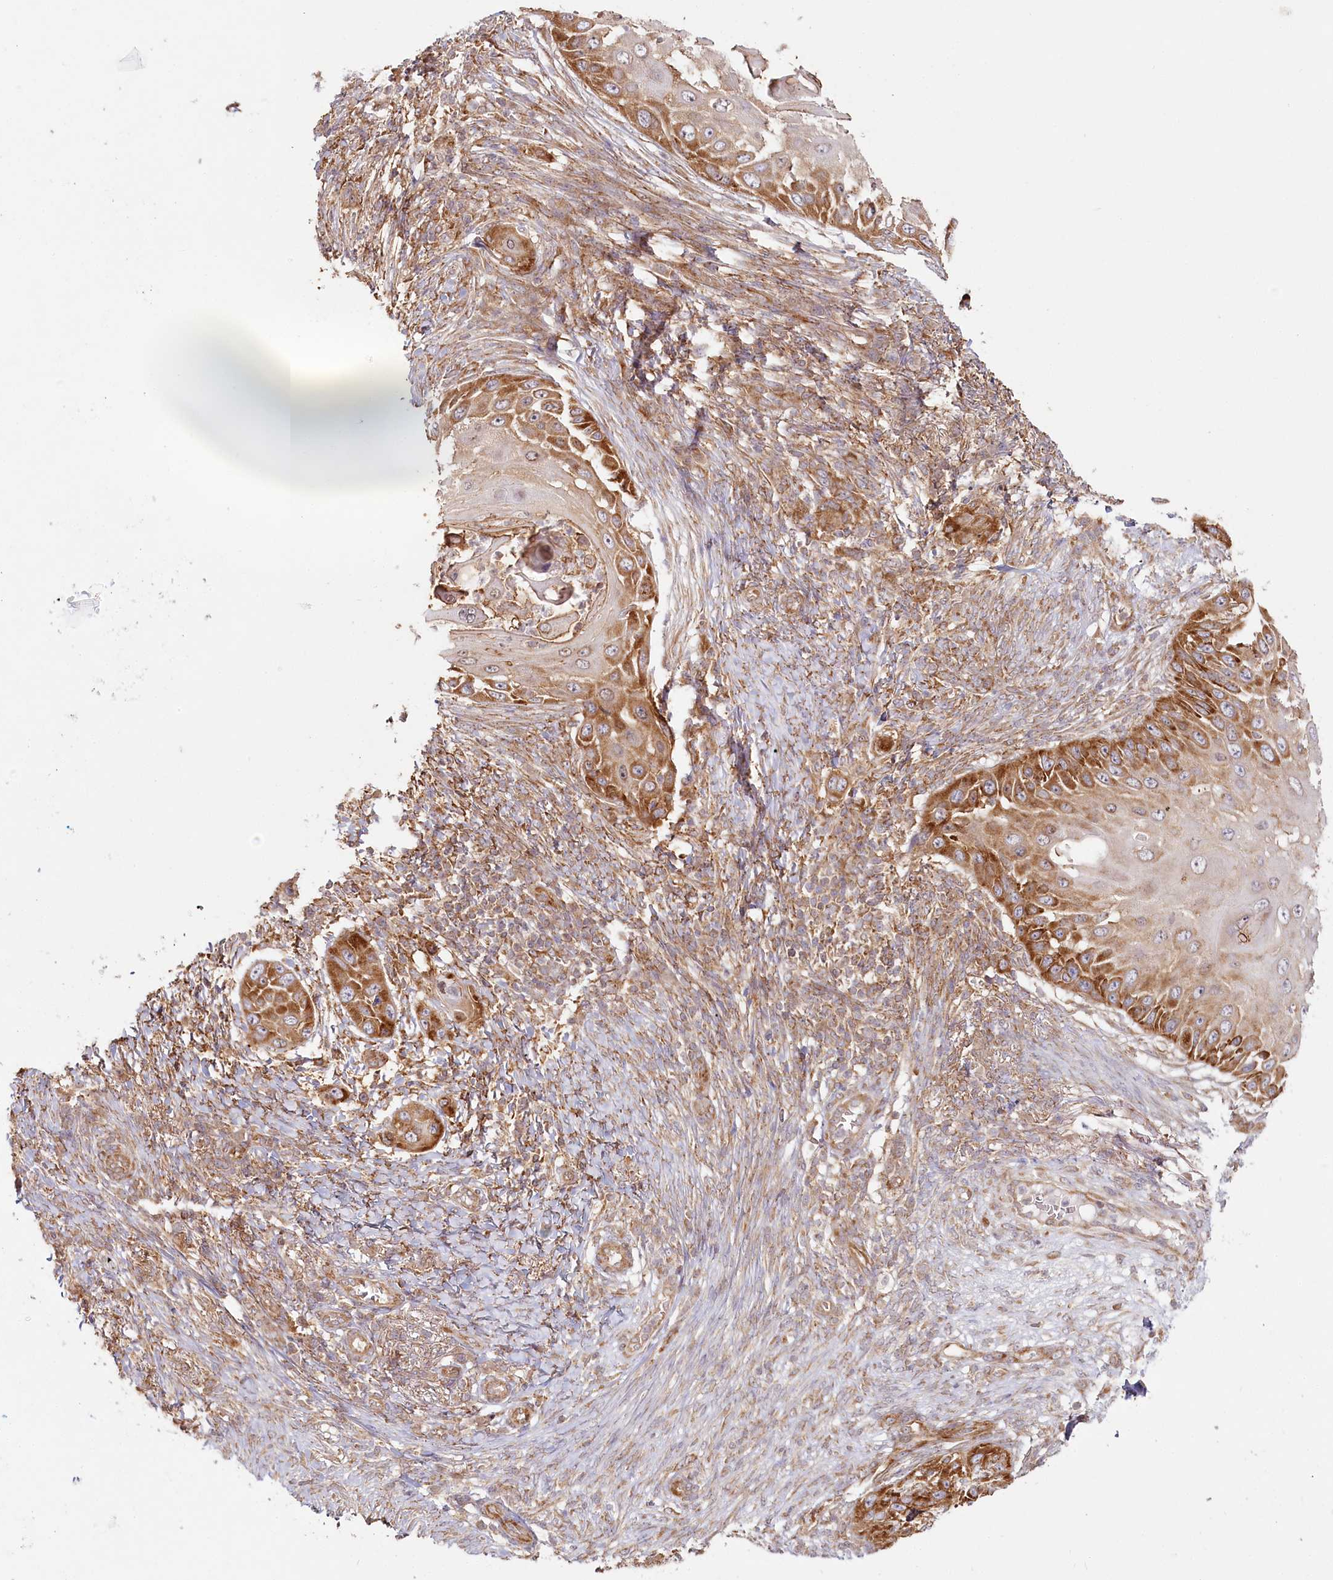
{"staining": {"intensity": "moderate", "quantity": "25%-75%", "location": "cytoplasmic/membranous"}, "tissue": "skin cancer", "cell_type": "Tumor cells", "image_type": "cancer", "snomed": [{"axis": "morphology", "description": "Squamous cell carcinoma, NOS"}, {"axis": "topography", "description": "Skin"}], "caption": "Immunohistochemistry of human skin cancer (squamous cell carcinoma) exhibits medium levels of moderate cytoplasmic/membranous staining in about 25%-75% of tumor cells.", "gene": "OTUD4", "patient": {"sex": "female", "age": 44}}